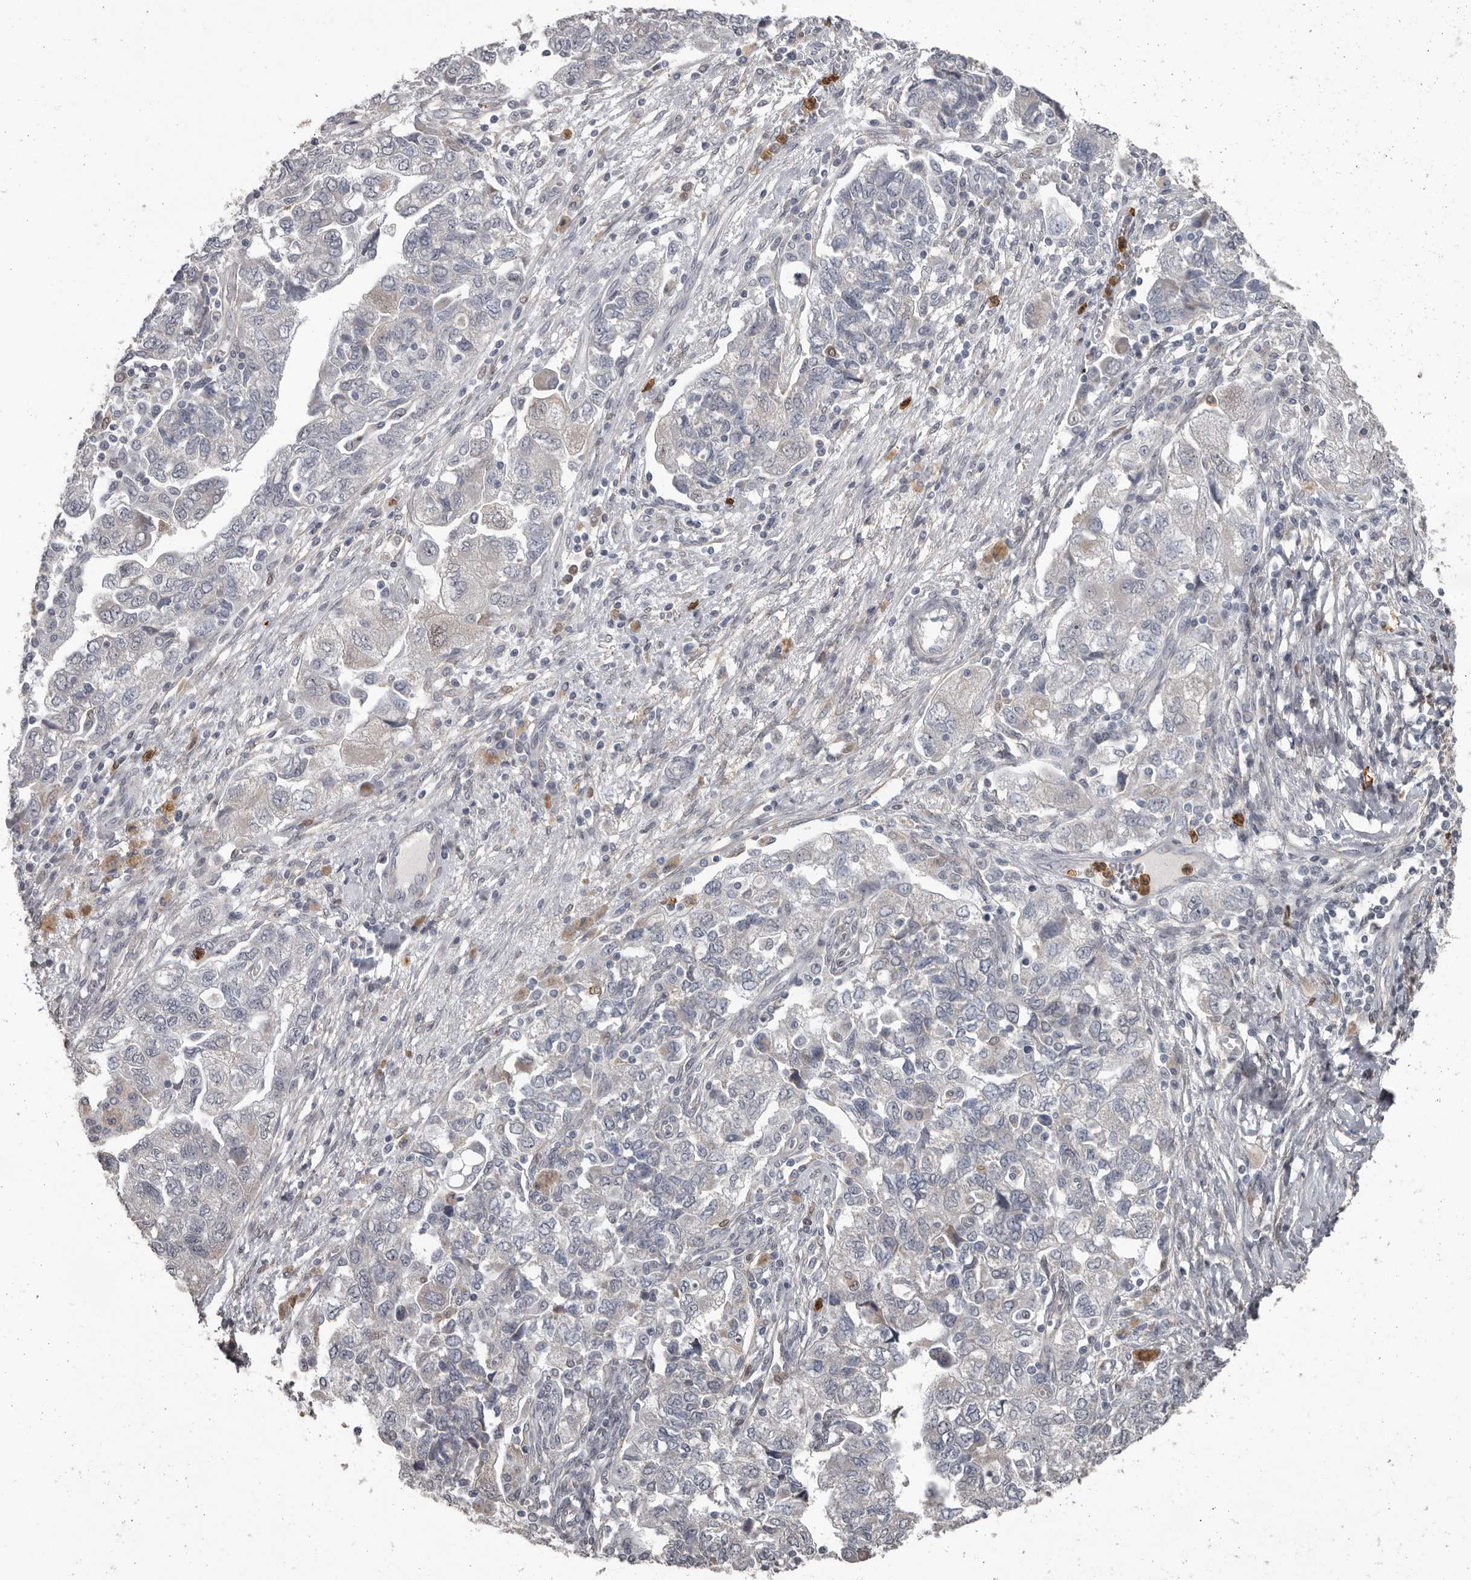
{"staining": {"intensity": "negative", "quantity": "none", "location": "none"}, "tissue": "ovarian cancer", "cell_type": "Tumor cells", "image_type": "cancer", "snomed": [{"axis": "morphology", "description": "Carcinoma, NOS"}, {"axis": "morphology", "description": "Cystadenocarcinoma, serous, NOS"}, {"axis": "topography", "description": "Ovary"}], "caption": "High magnification brightfield microscopy of ovarian cancer stained with DAB (3,3'-diaminobenzidine) (brown) and counterstained with hematoxylin (blue): tumor cells show no significant positivity.", "gene": "GPR157", "patient": {"sex": "female", "age": 69}}